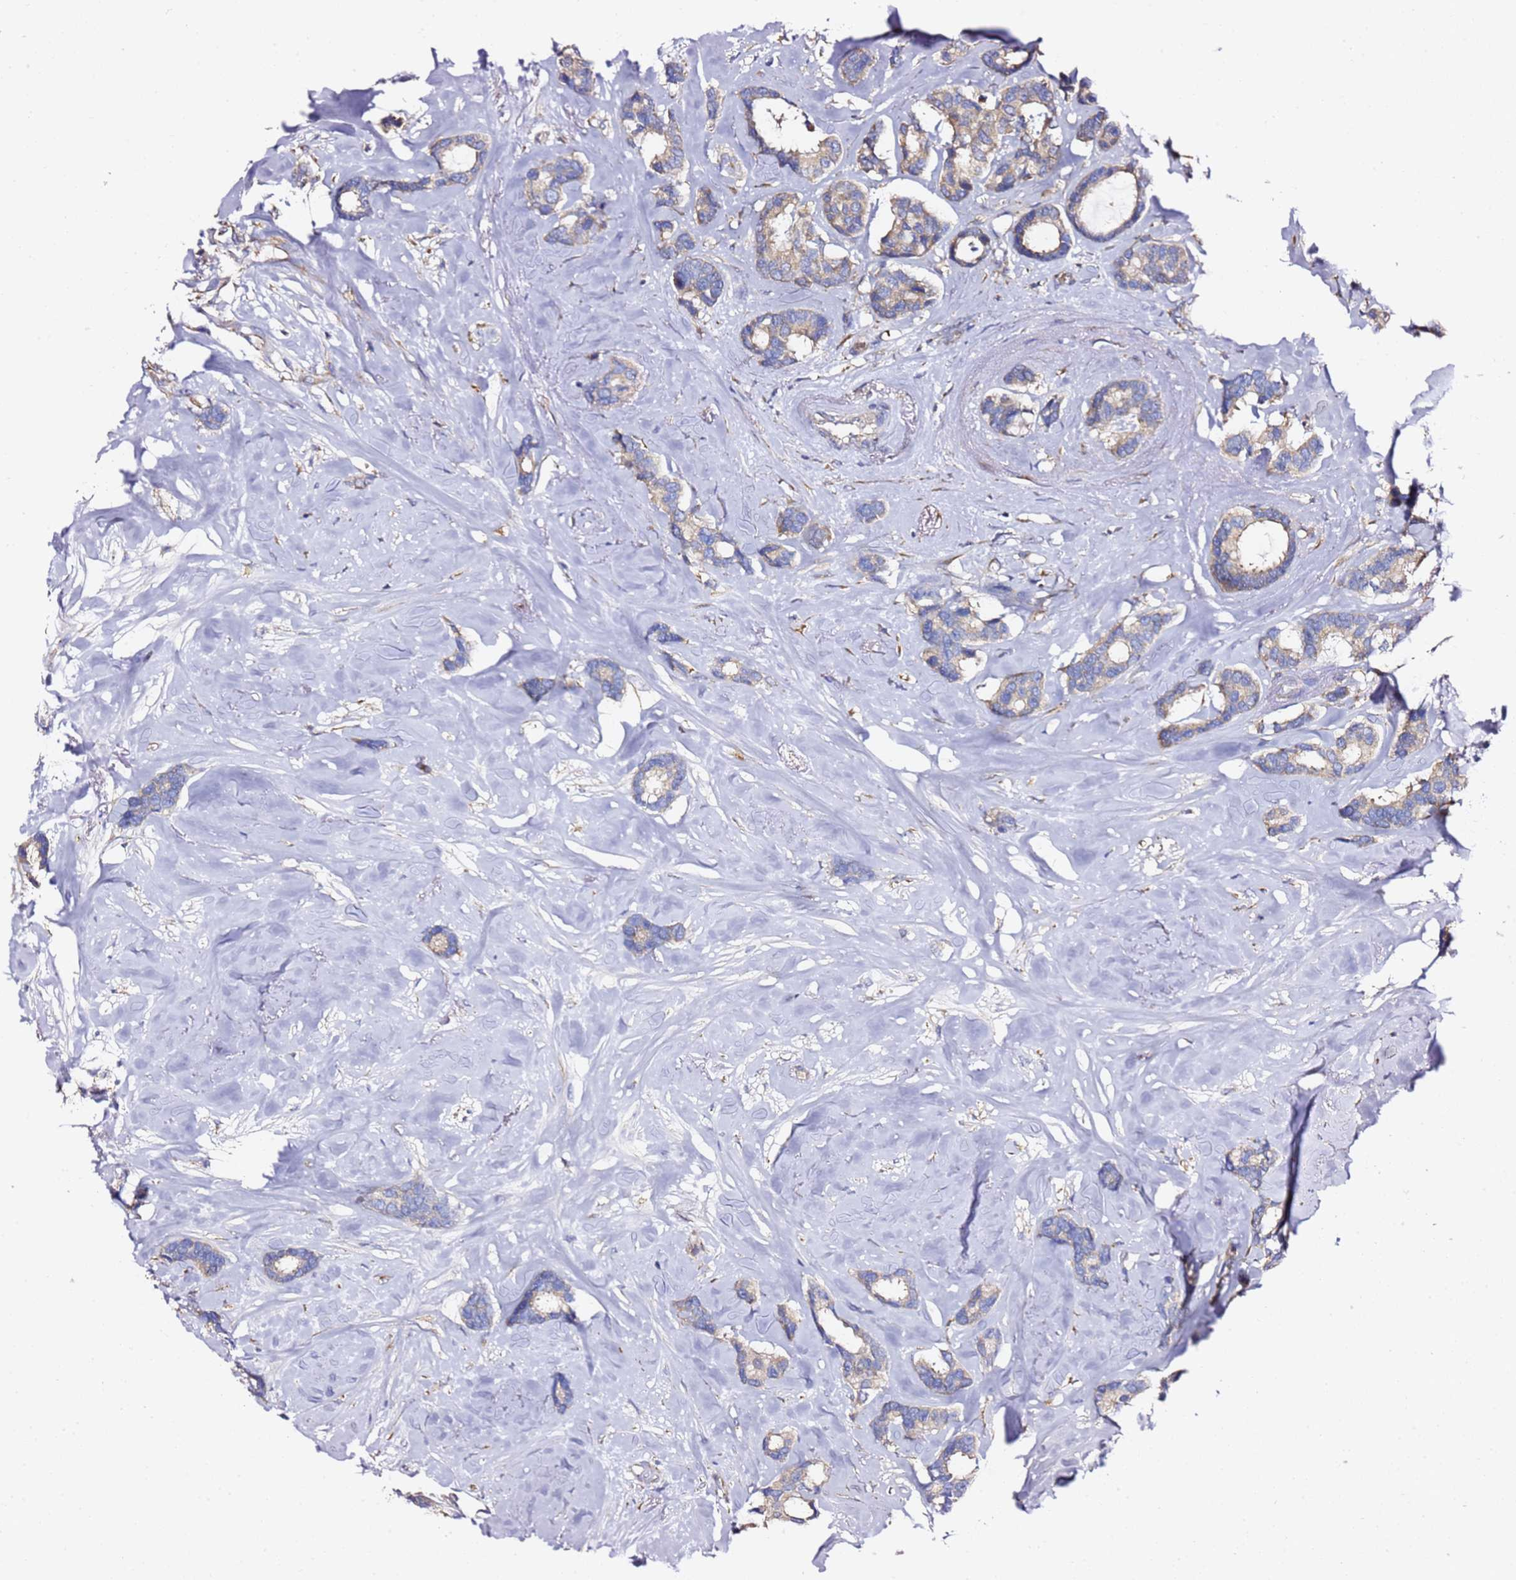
{"staining": {"intensity": "weak", "quantity": "25%-75%", "location": "cytoplasmic/membranous"}, "tissue": "breast cancer", "cell_type": "Tumor cells", "image_type": "cancer", "snomed": [{"axis": "morphology", "description": "Duct carcinoma"}, {"axis": "topography", "description": "Breast"}], "caption": "IHC of breast cancer demonstrates low levels of weak cytoplasmic/membranous positivity in about 25%-75% of tumor cells.", "gene": "C19orf12", "patient": {"sex": "female", "age": 87}}